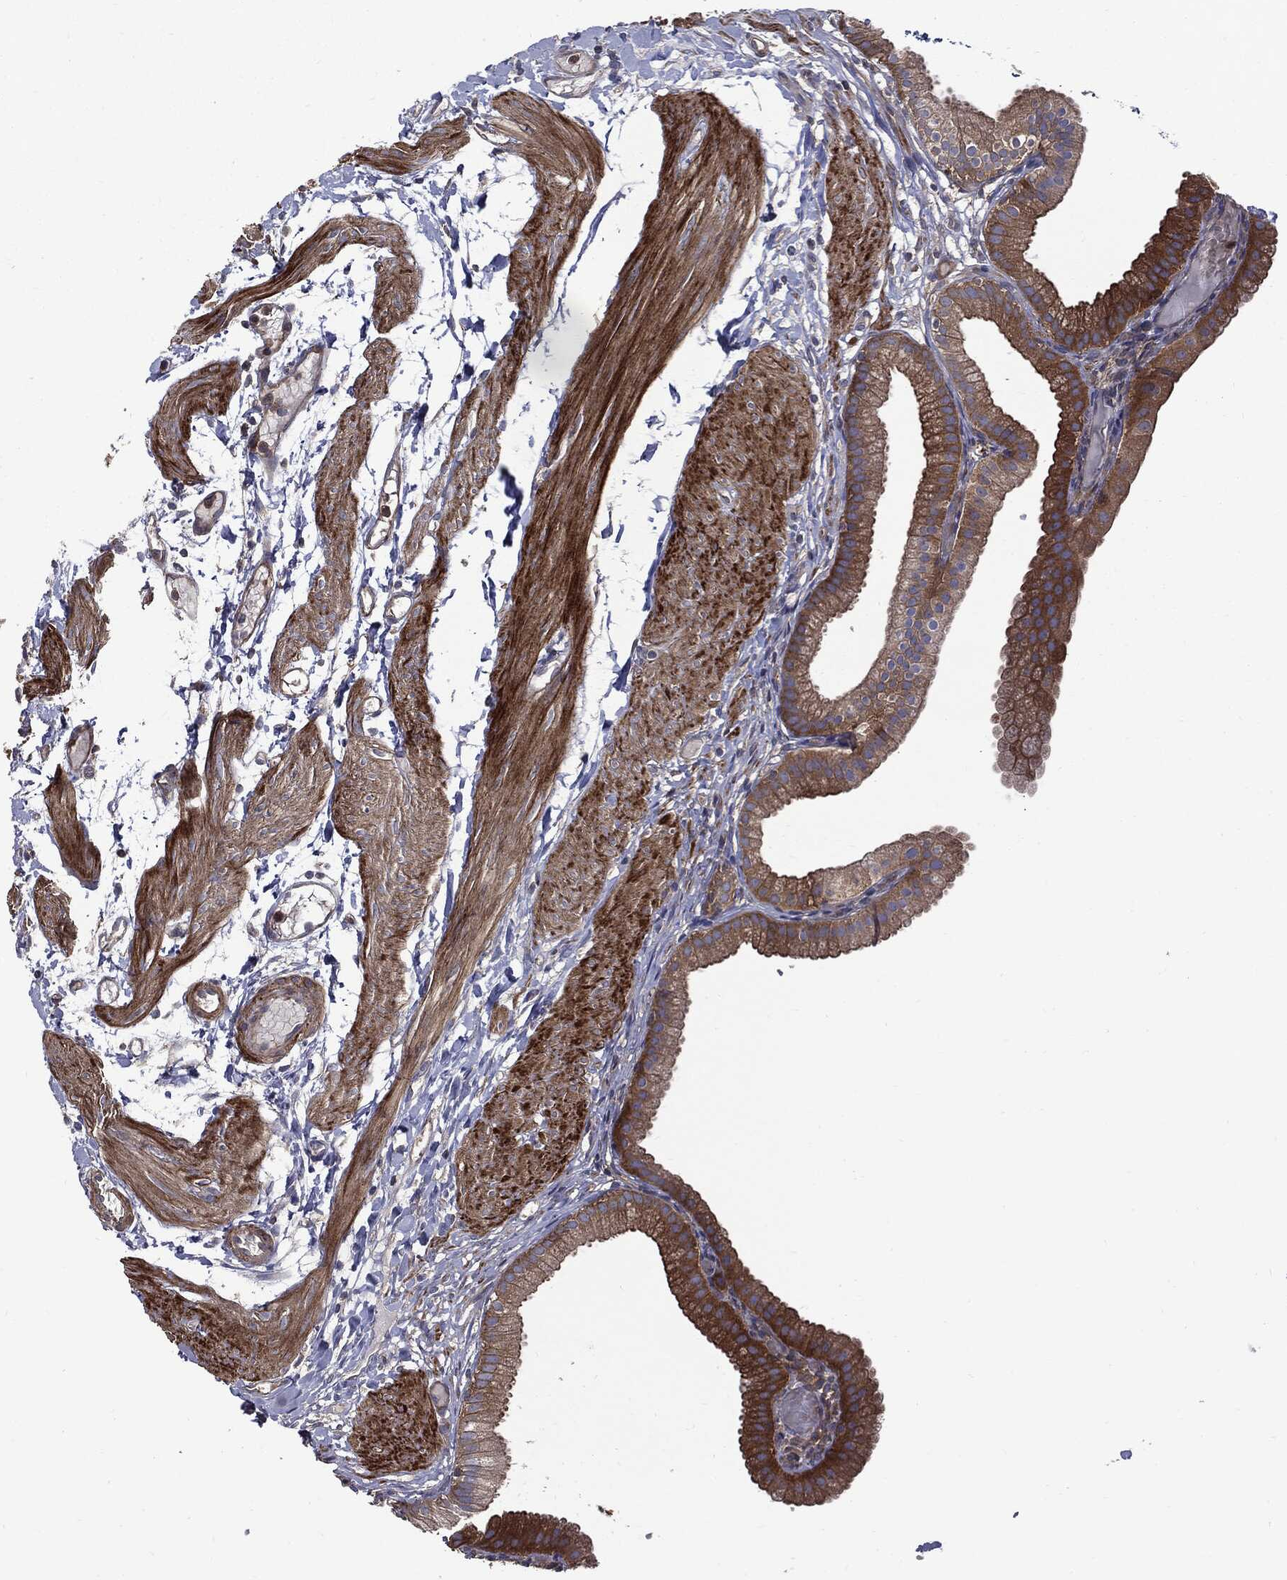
{"staining": {"intensity": "moderate", "quantity": ">75%", "location": "cytoplasmic/membranous"}, "tissue": "gallbladder", "cell_type": "Glandular cells", "image_type": "normal", "snomed": [{"axis": "morphology", "description": "Normal tissue, NOS"}, {"axis": "topography", "description": "Gallbladder"}, {"axis": "topography", "description": "Peripheral nerve tissue"}], "caption": "A brown stain highlights moderate cytoplasmic/membranous positivity of a protein in glandular cells of normal human gallbladder.", "gene": "PDCD6IP", "patient": {"sex": "female", "age": 45}}